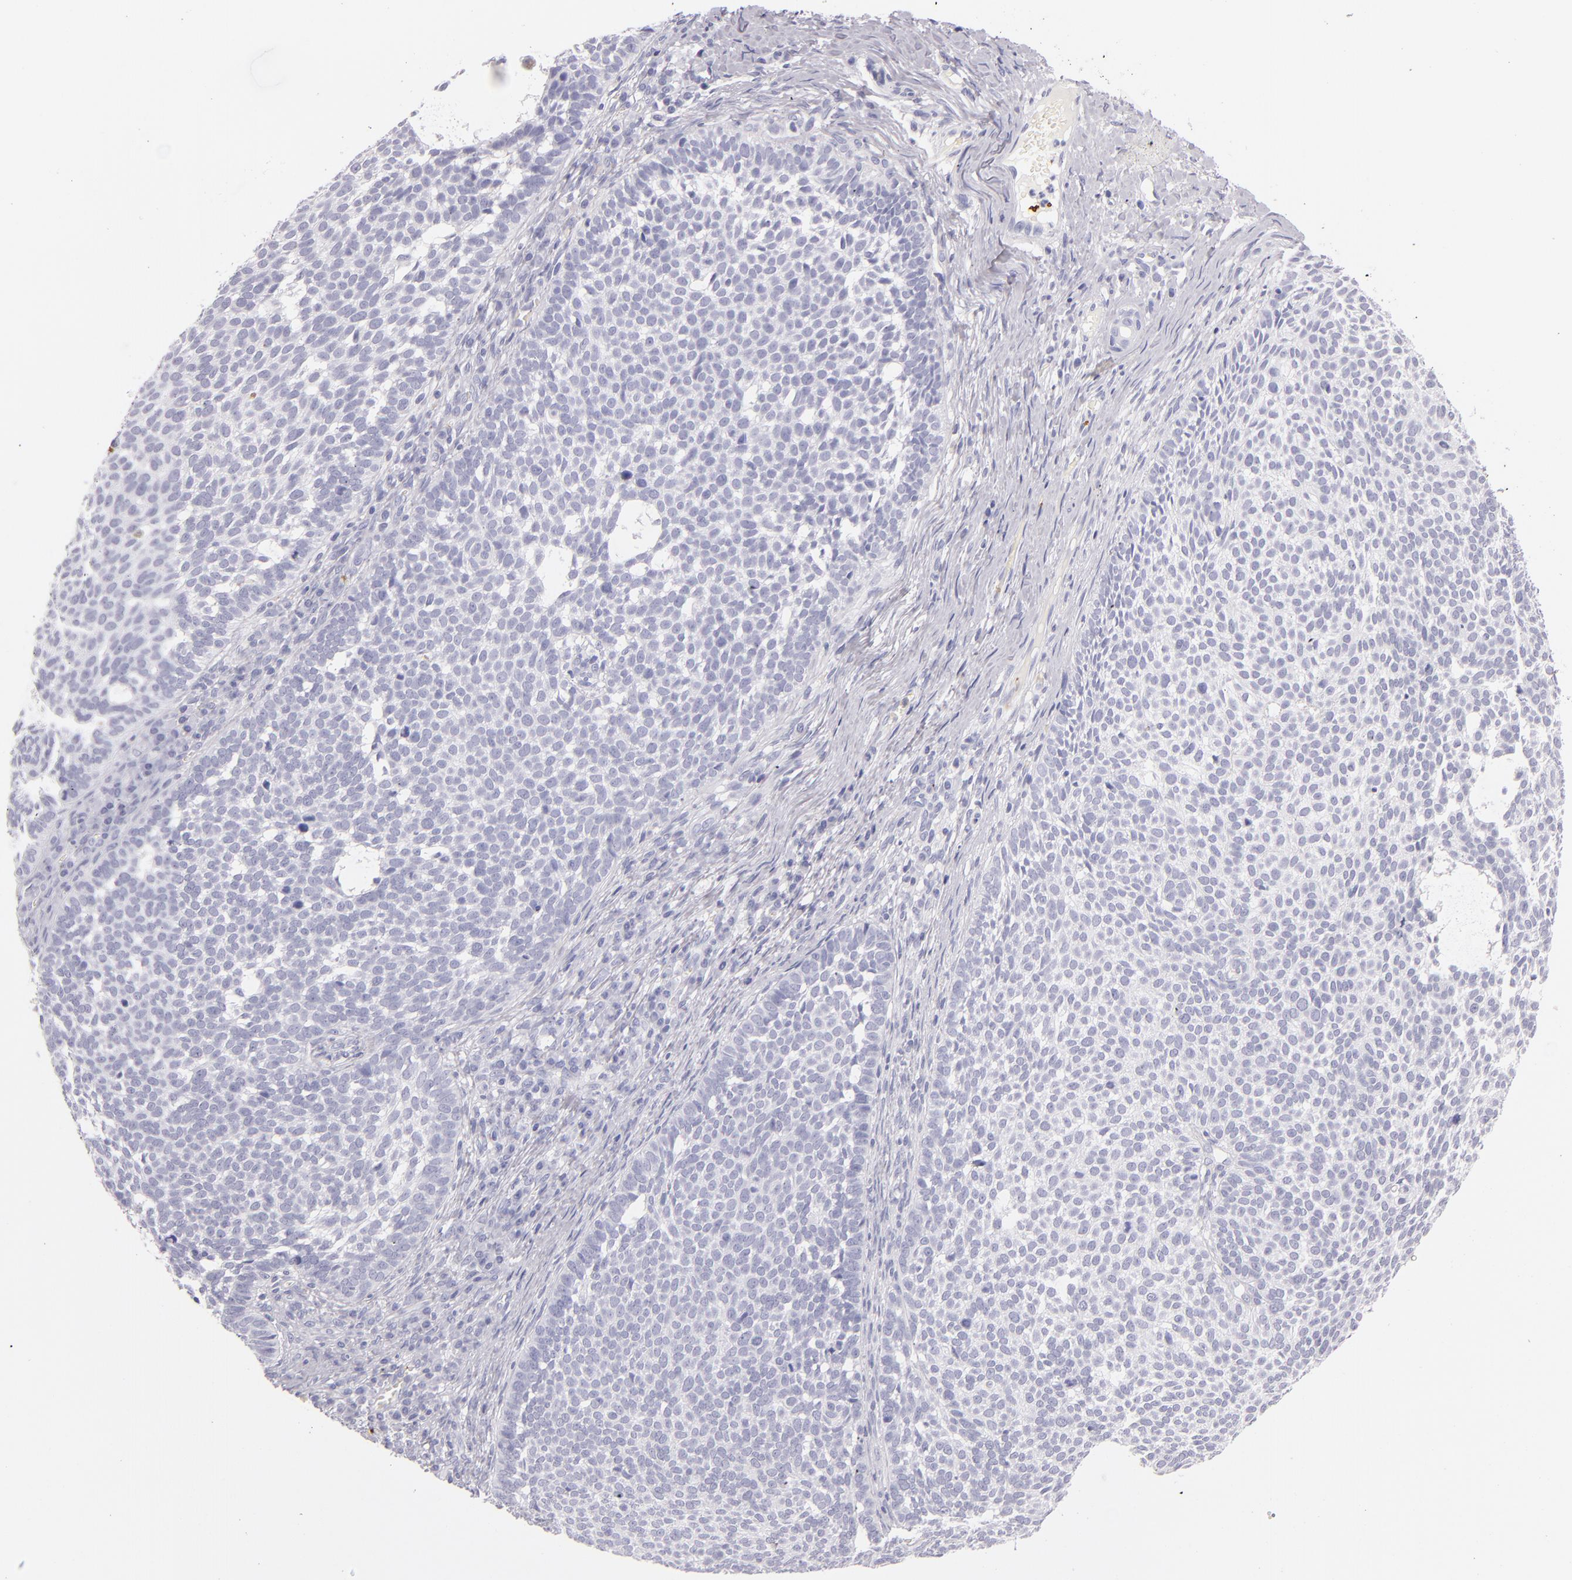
{"staining": {"intensity": "negative", "quantity": "none", "location": "none"}, "tissue": "skin cancer", "cell_type": "Tumor cells", "image_type": "cancer", "snomed": [{"axis": "morphology", "description": "Basal cell carcinoma"}, {"axis": "topography", "description": "Skin"}], "caption": "DAB immunohistochemical staining of basal cell carcinoma (skin) shows no significant positivity in tumor cells. (DAB (3,3'-diaminobenzidine) IHC with hematoxylin counter stain).", "gene": "GP1BA", "patient": {"sex": "male", "age": 63}}